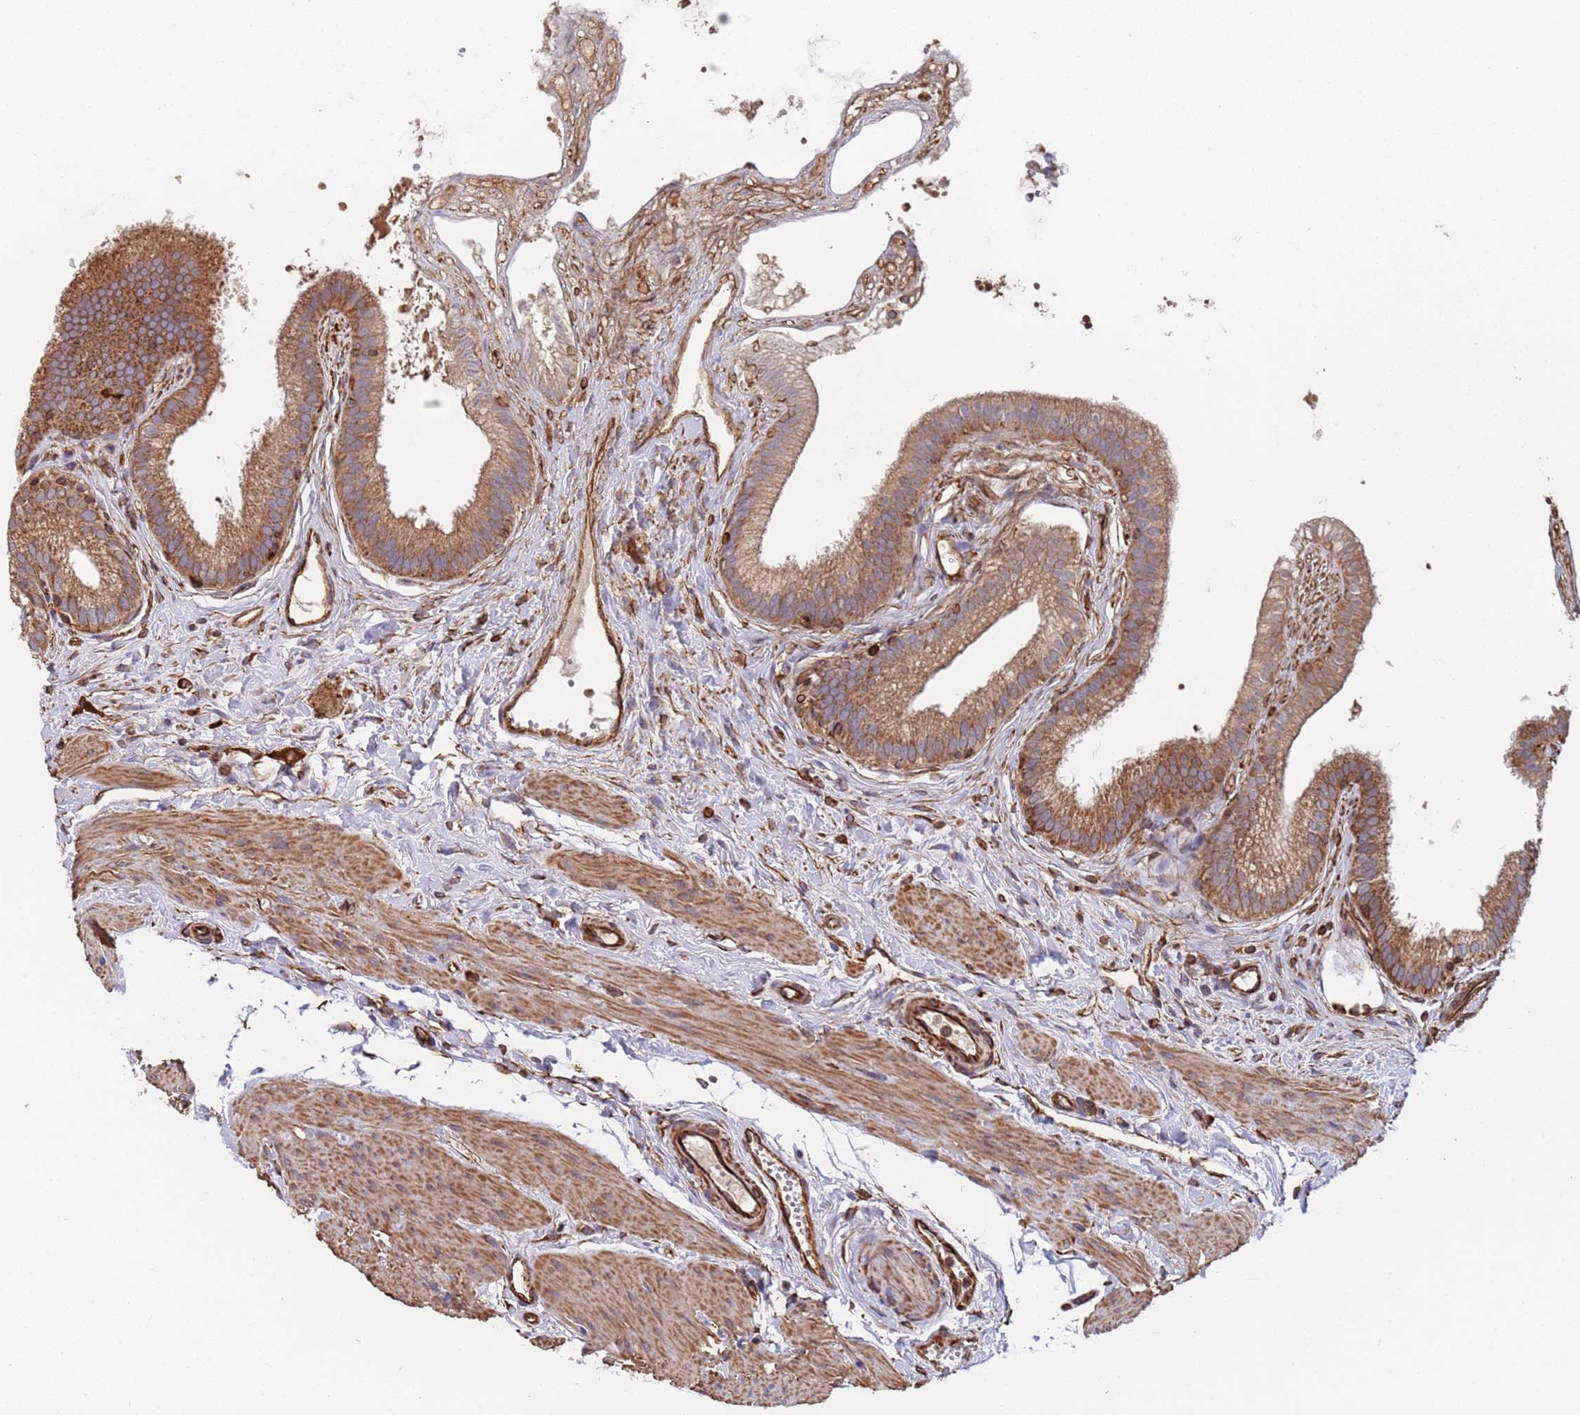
{"staining": {"intensity": "strong", "quantity": ">75%", "location": "cytoplasmic/membranous"}, "tissue": "gallbladder", "cell_type": "Glandular cells", "image_type": "normal", "snomed": [{"axis": "morphology", "description": "Normal tissue, NOS"}, {"axis": "topography", "description": "Gallbladder"}], "caption": "Immunohistochemical staining of normal gallbladder demonstrates high levels of strong cytoplasmic/membranous positivity in about >75% of glandular cells.", "gene": "NUDT12", "patient": {"sex": "female", "age": 54}}